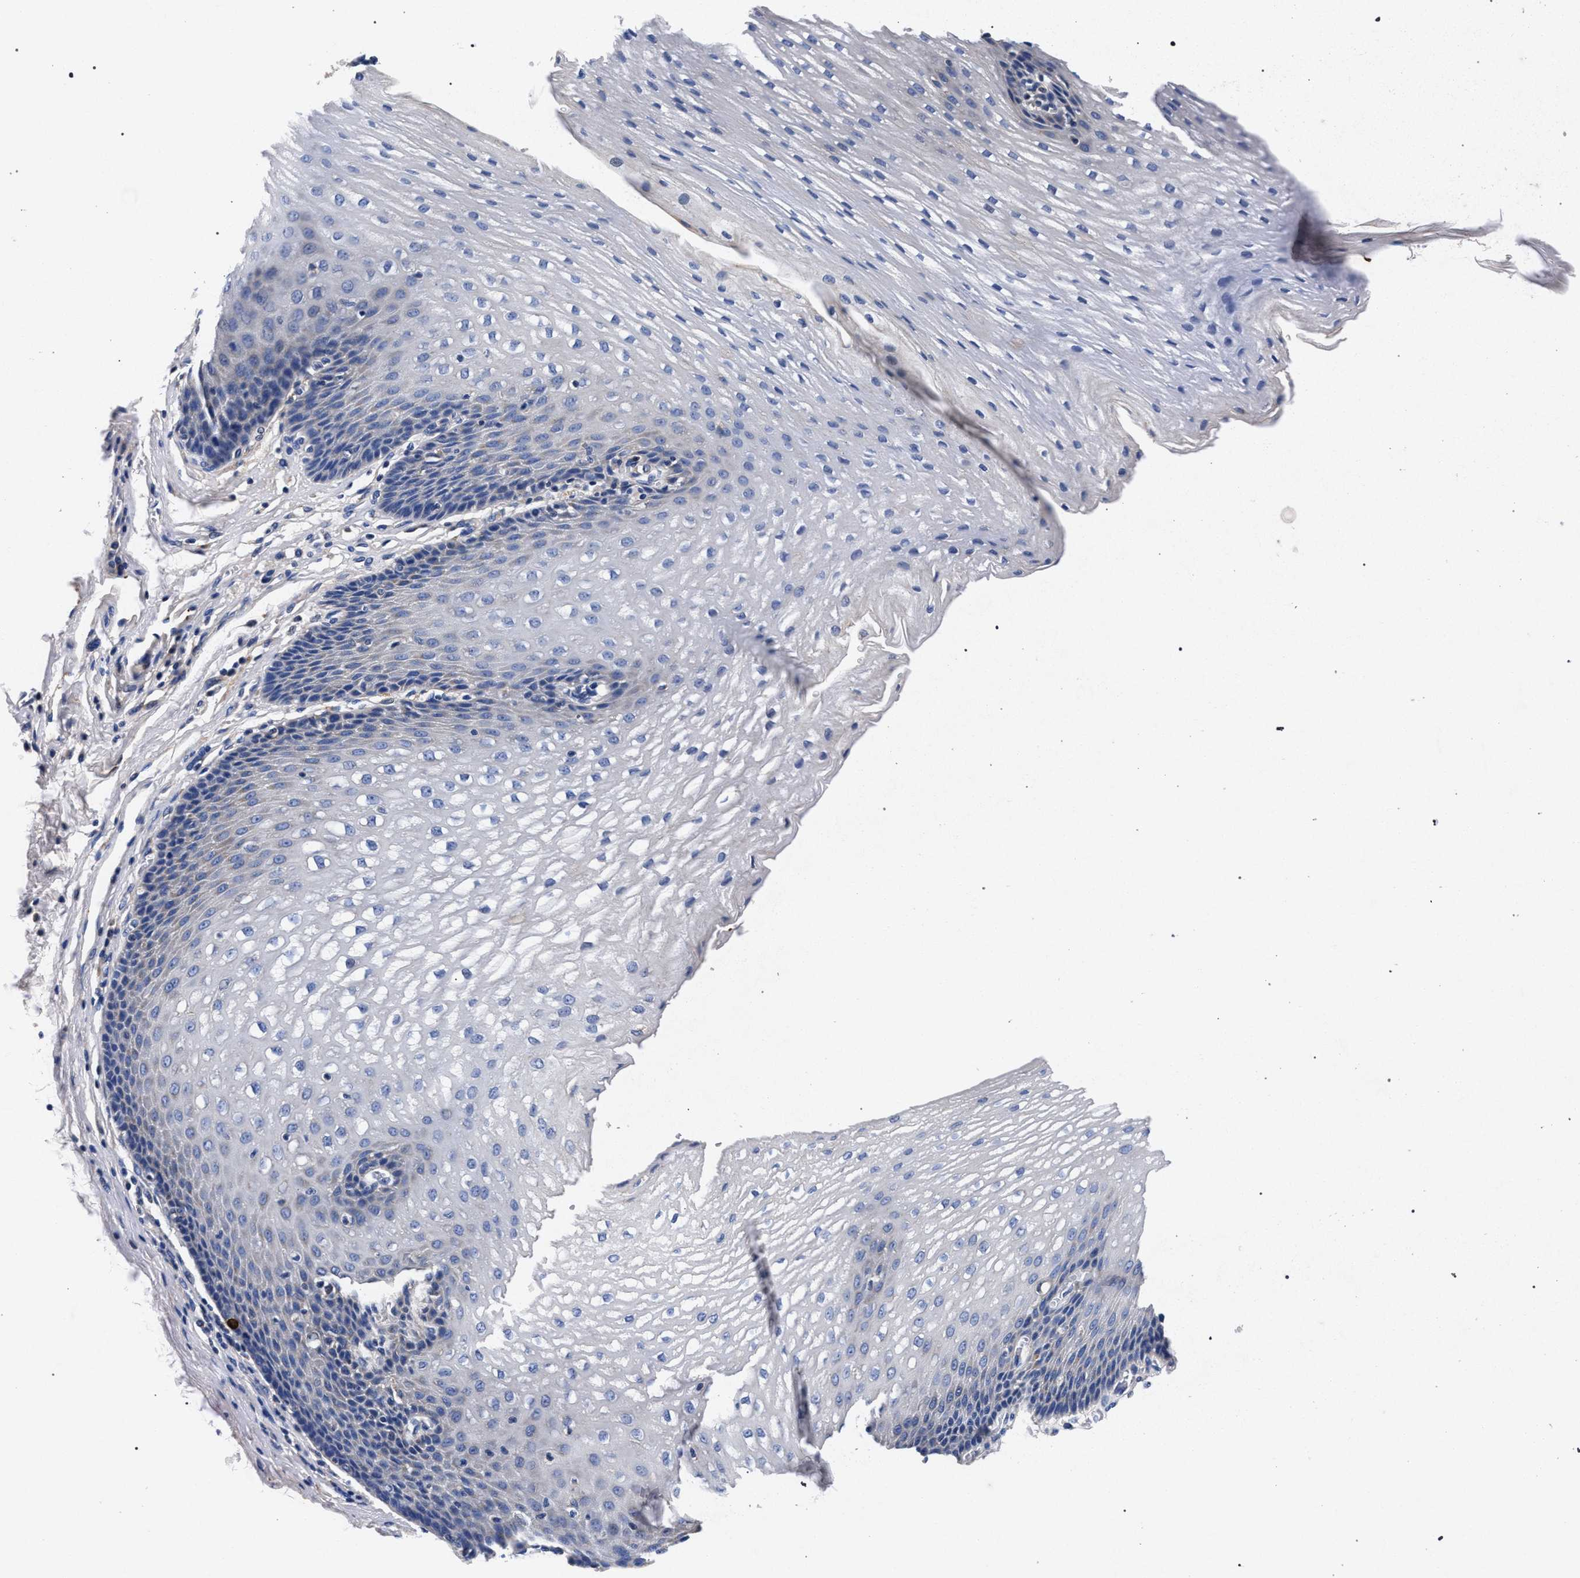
{"staining": {"intensity": "negative", "quantity": "none", "location": "none"}, "tissue": "esophagus", "cell_type": "Squamous epithelial cells", "image_type": "normal", "snomed": [{"axis": "morphology", "description": "Normal tissue, NOS"}, {"axis": "topography", "description": "Esophagus"}], "caption": "Immunohistochemistry image of normal human esophagus stained for a protein (brown), which demonstrates no positivity in squamous epithelial cells.", "gene": "HSD17B14", "patient": {"sex": "male", "age": 48}}